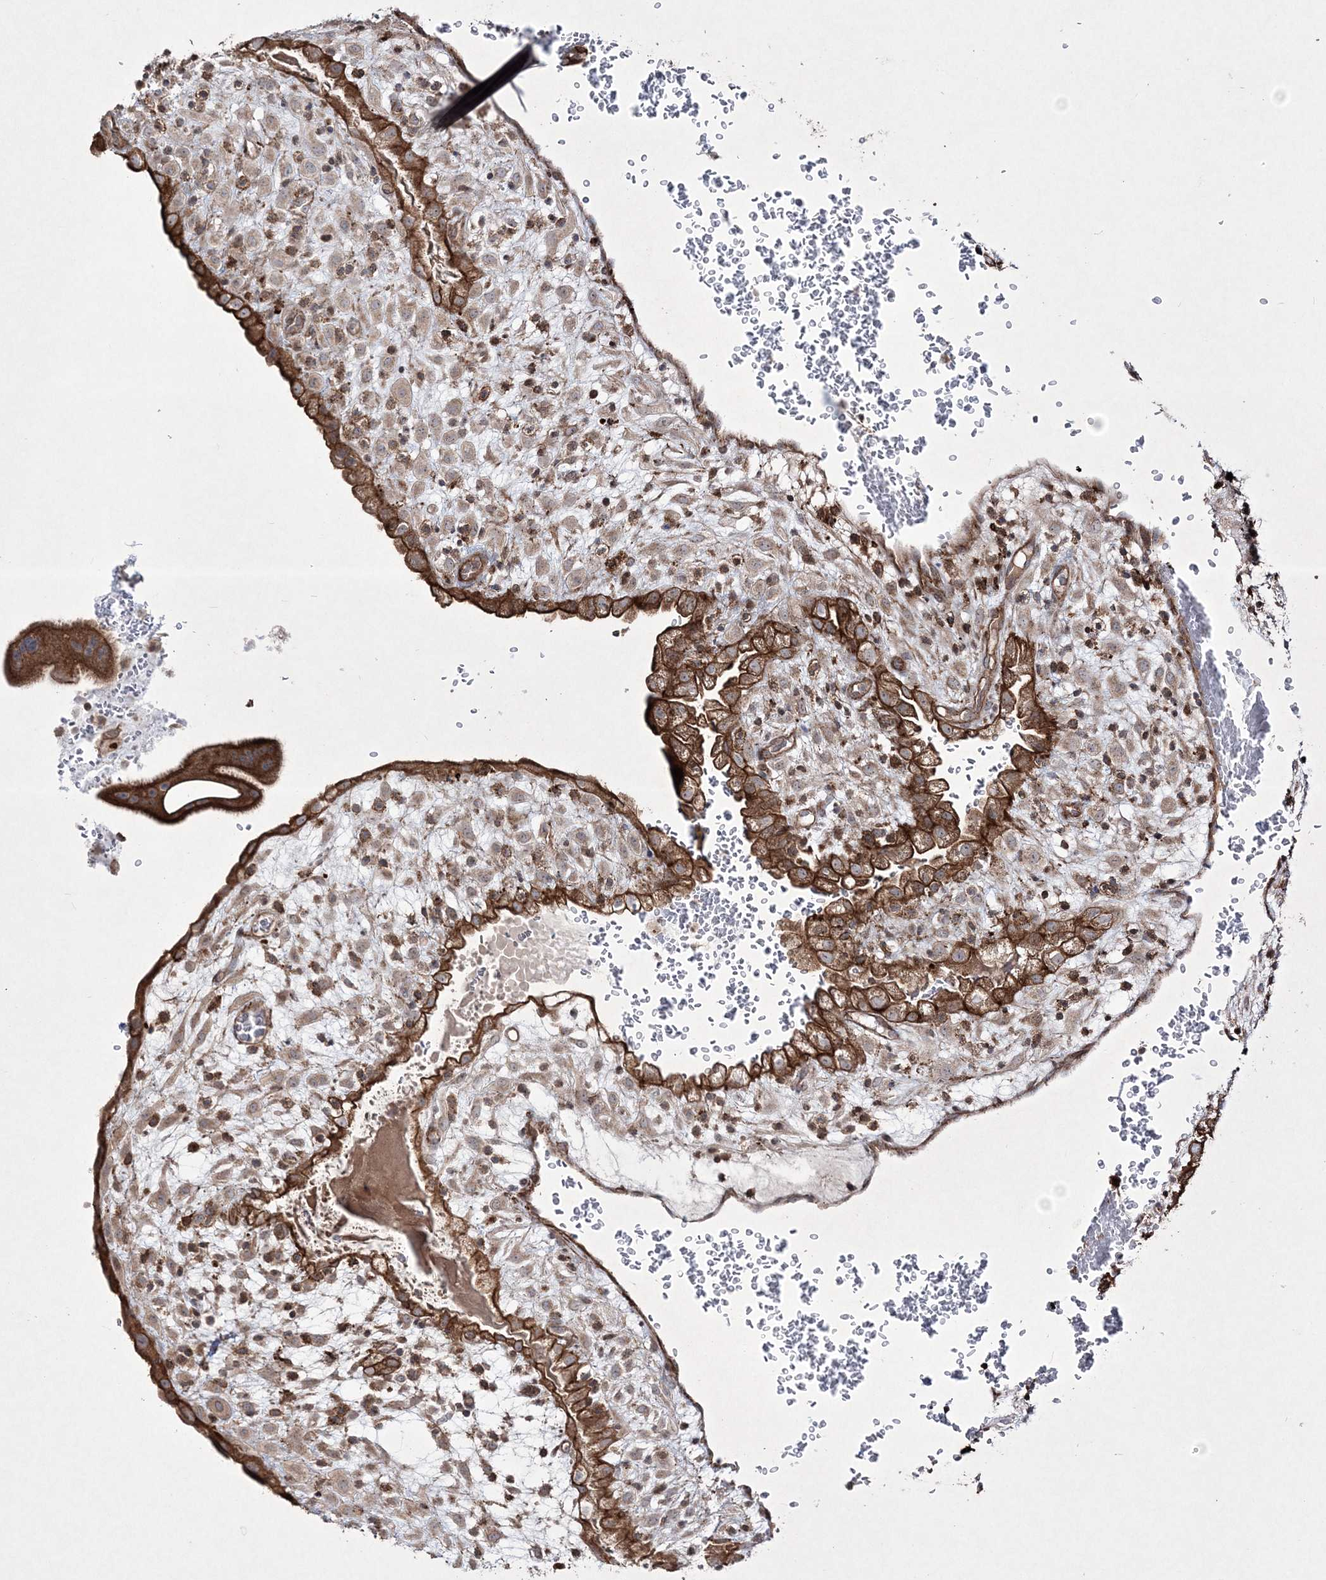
{"staining": {"intensity": "strong", "quantity": ">75%", "location": "cytoplasmic/membranous"}, "tissue": "placenta", "cell_type": "Trophoblastic cells", "image_type": "normal", "snomed": [{"axis": "morphology", "description": "Normal tissue, NOS"}, {"axis": "topography", "description": "Placenta"}], "caption": "An IHC histopathology image of benign tissue is shown. Protein staining in brown labels strong cytoplasmic/membranous positivity in placenta within trophoblastic cells. The protein of interest is stained brown, and the nuclei are stained in blue (DAB (3,3'-diaminobenzidine) IHC with brightfield microscopy, high magnification).", "gene": "RICTOR", "patient": {"sex": "female", "age": 35}}